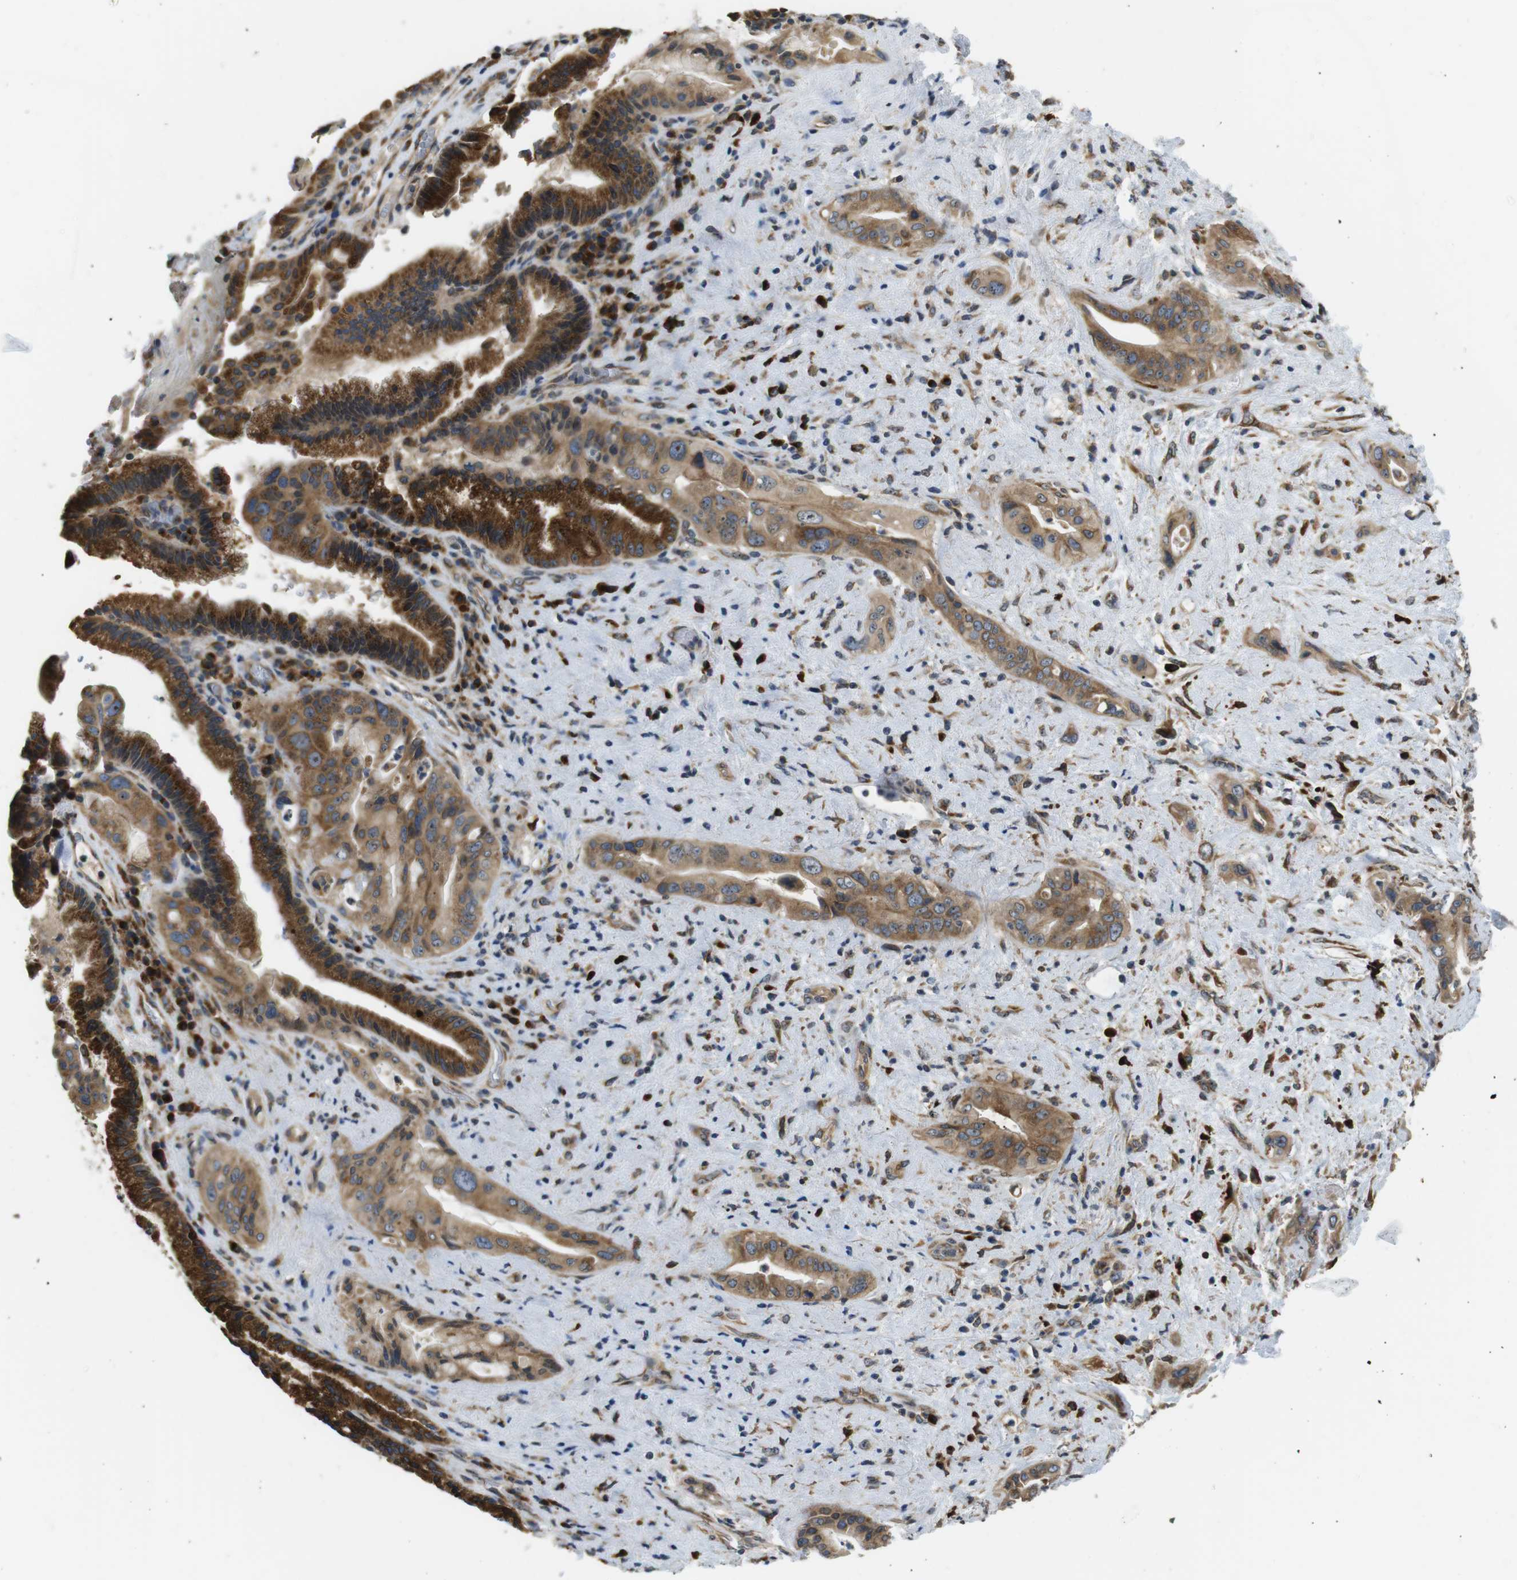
{"staining": {"intensity": "strong", "quantity": ">75%", "location": "cytoplasmic/membranous"}, "tissue": "pancreatic cancer", "cell_type": "Tumor cells", "image_type": "cancer", "snomed": [{"axis": "morphology", "description": "Adenocarcinoma, NOS"}, {"axis": "topography", "description": "Pancreas"}], "caption": "IHC of adenocarcinoma (pancreatic) exhibits high levels of strong cytoplasmic/membranous staining in approximately >75% of tumor cells.", "gene": "TMEM143", "patient": {"sex": "male", "age": 77}}